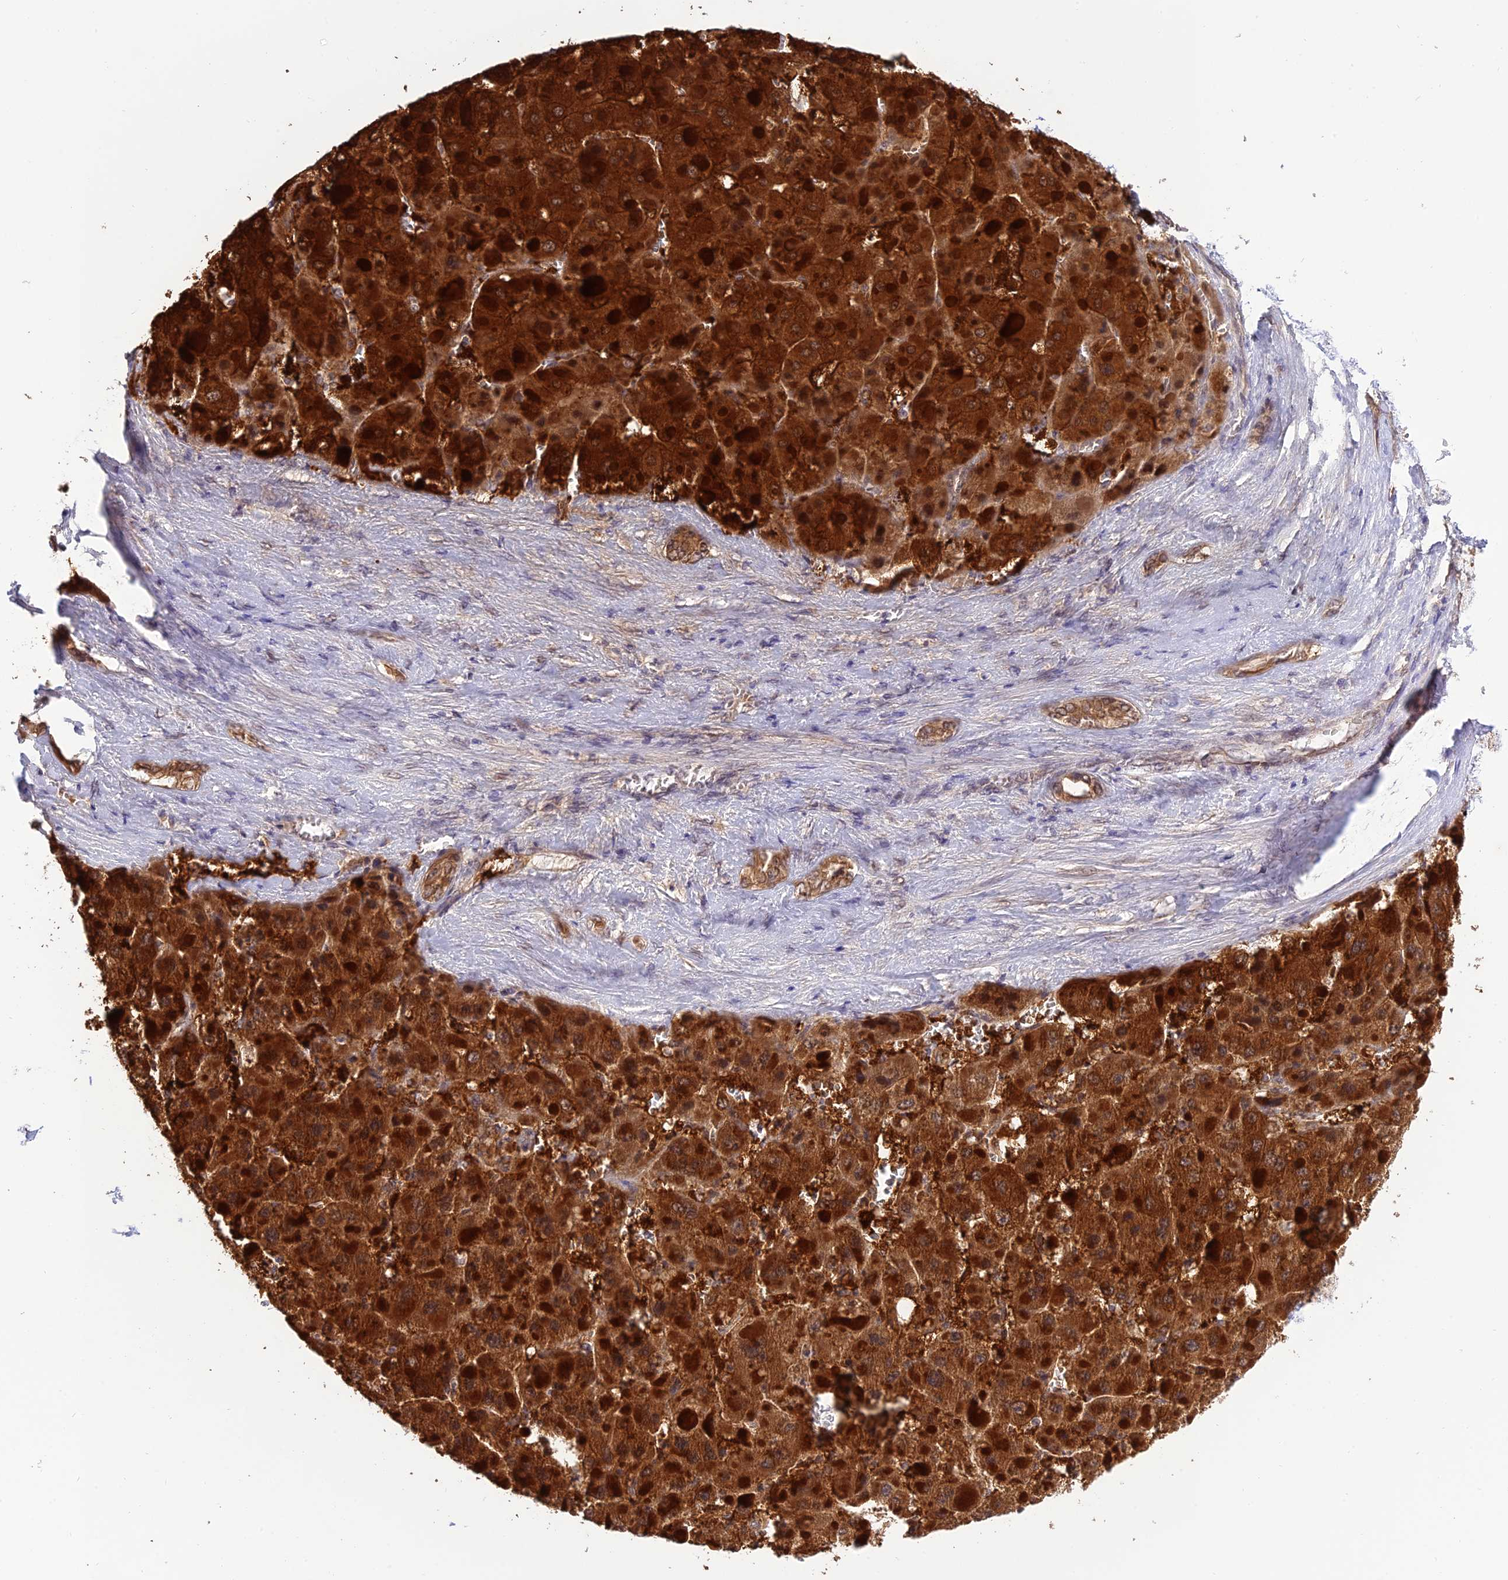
{"staining": {"intensity": "strong", "quantity": ">75%", "location": "cytoplasmic/membranous,nuclear"}, "tissue": "liver cancer", "cell_type": "Tumor cells", "image_type": "cancer", "snomed": [{"axis": "morphology", "description": "Carcinoma, Hepatocellular, NOS"}, {"axis": "topography", "description": "Liver"}], "caption": "This image displays immunohistochemistry staining of human liver cancer, with high strong cytoplasmic/membranous and nuclear expression in approximately >75% of tumor cells.", "gene": "MNS1", "patient": {"sex": "female", "age": 73}}